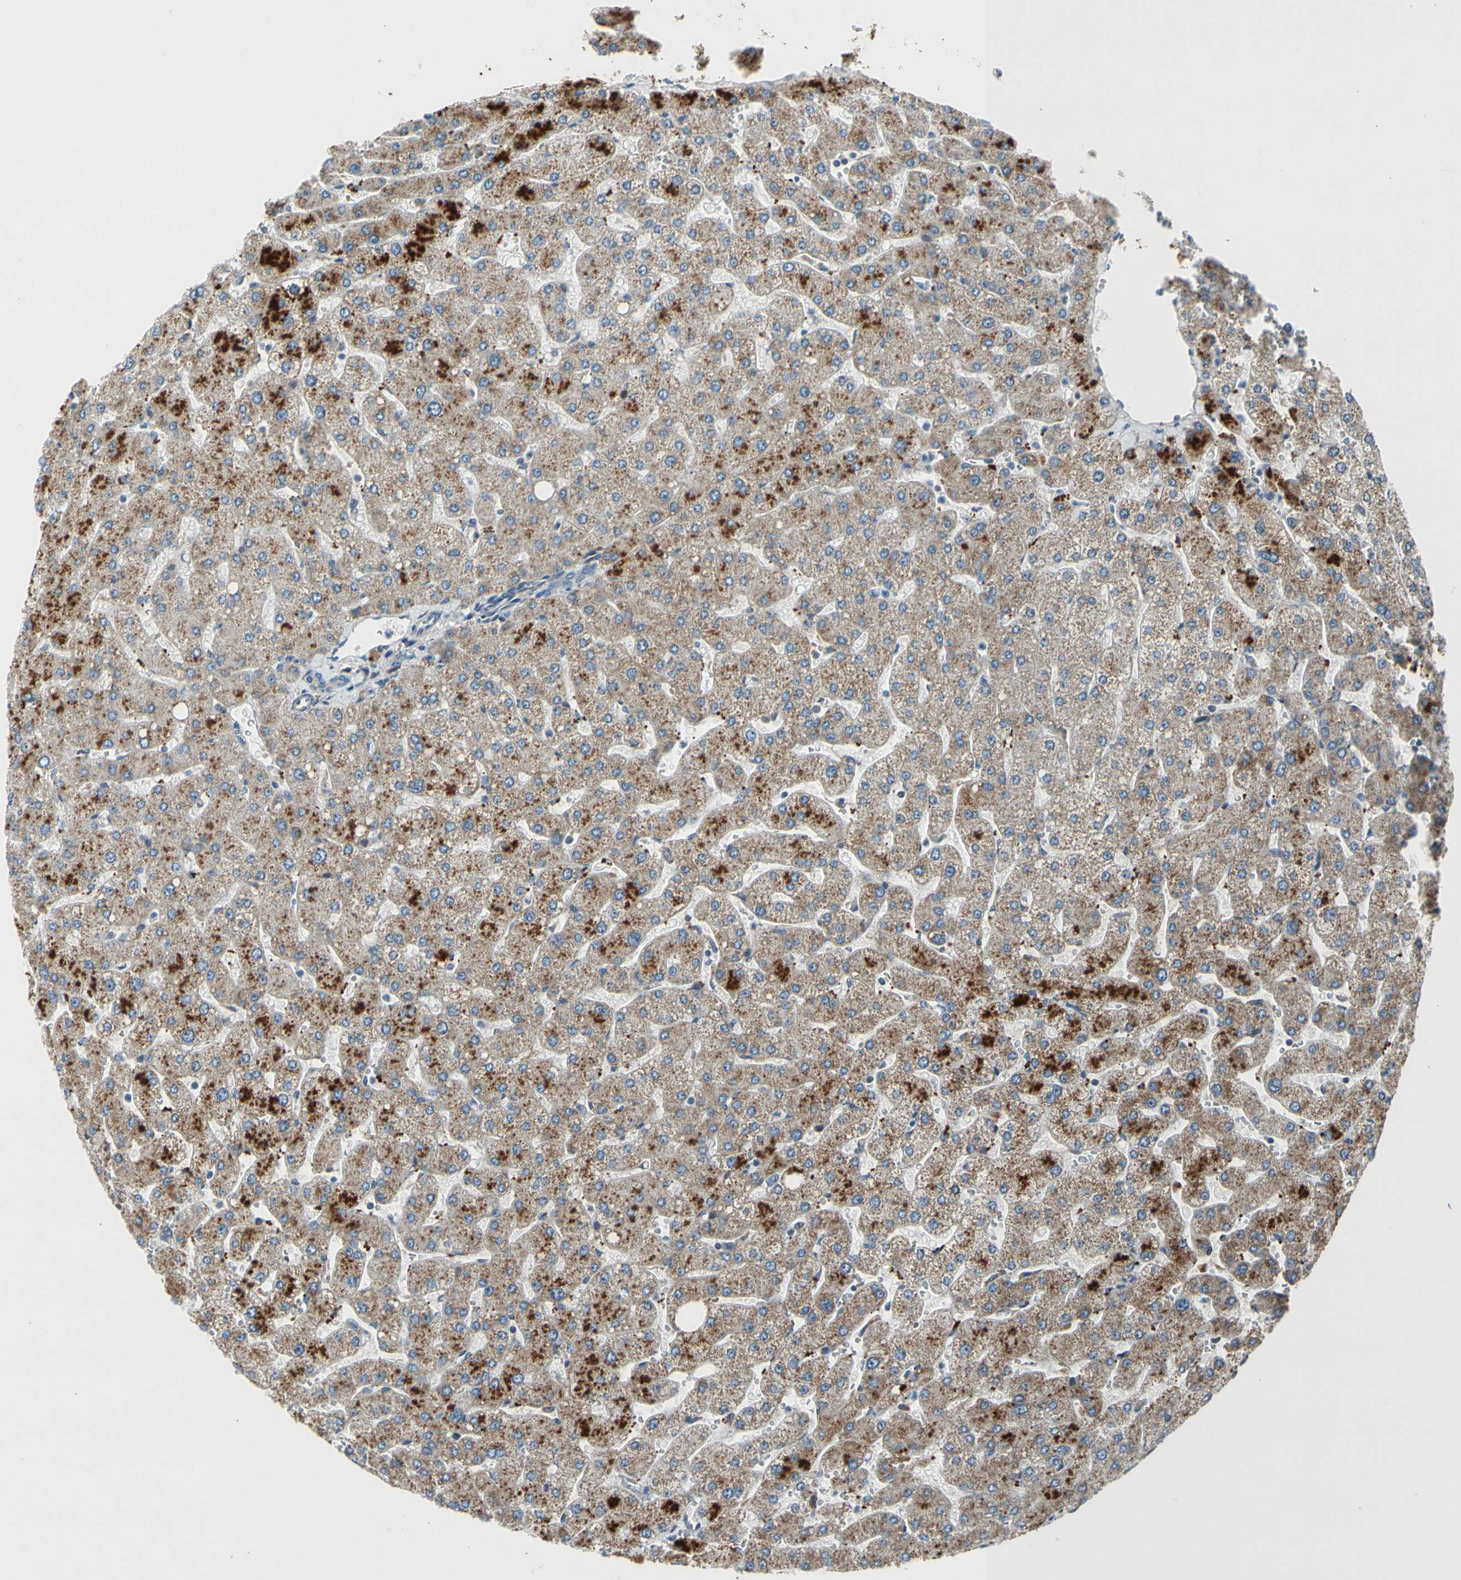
{"staining": {"intensity": "weak", "quantity": ">75%", "location": "cytoplasmic/membranous"}, "tissue": "liver", "cell_type": "Cholangiocytes", "image_type": "normal", "snomed": [{"axis": "morphology", "description": "Normal tissue, NOS"}, {"axis": "topography", "description": "Liver"}], "caption": "About >75% of cholangiocytes in normal liver show weak cytoplasmic/membranous protein positivity as visualized by brown immunohistochemical staining.", "gene": "NPHP3", "patient": {"sex": "male", "age": 55}}